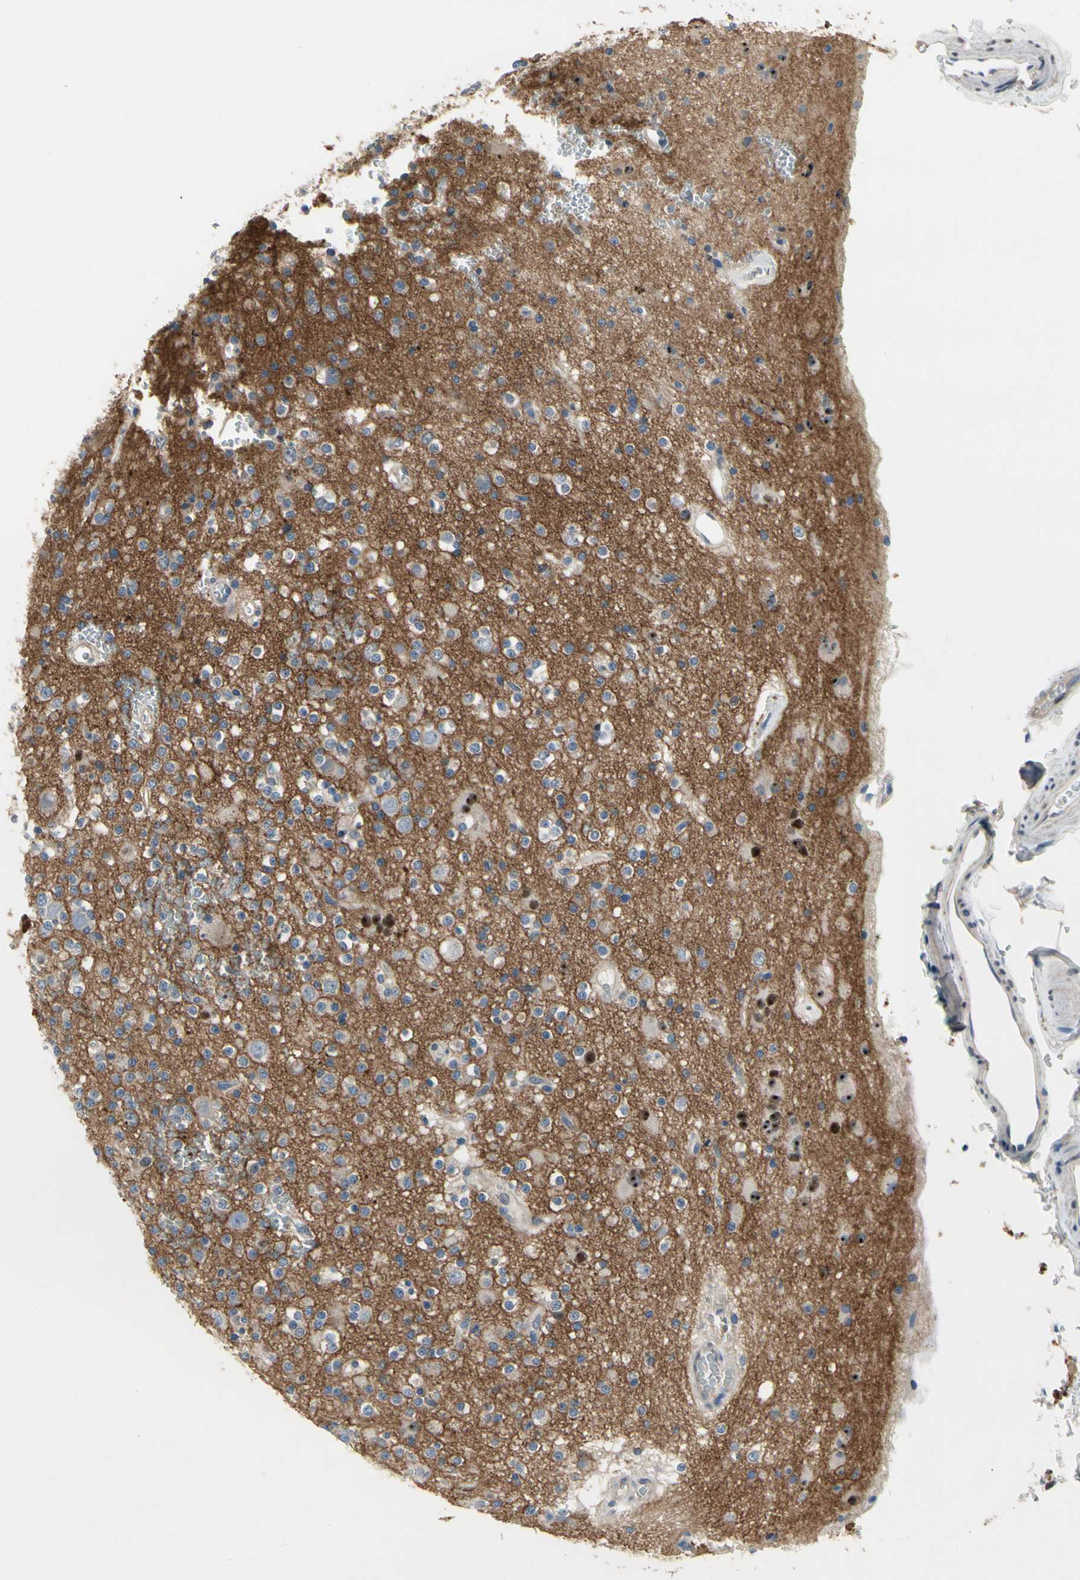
{"staining": {"intensity": "negative", "quantity": "none", "location": "none"}, "tissue": "glioma", "cell_type": "Tumor cells", "image_type": "cancer", "snomed": [{"axis": "morphology", "description": "Glioma, malignant, High grade"}, {"axis": "topography", "description": "Brain"}], "caption": "Immunohistochemistry histopathology image of glioma stained for a protein (brown), which shows no expression in tumor cells.", "gene": "NFASC", "patient": {"sex": "male", "age": 47}}